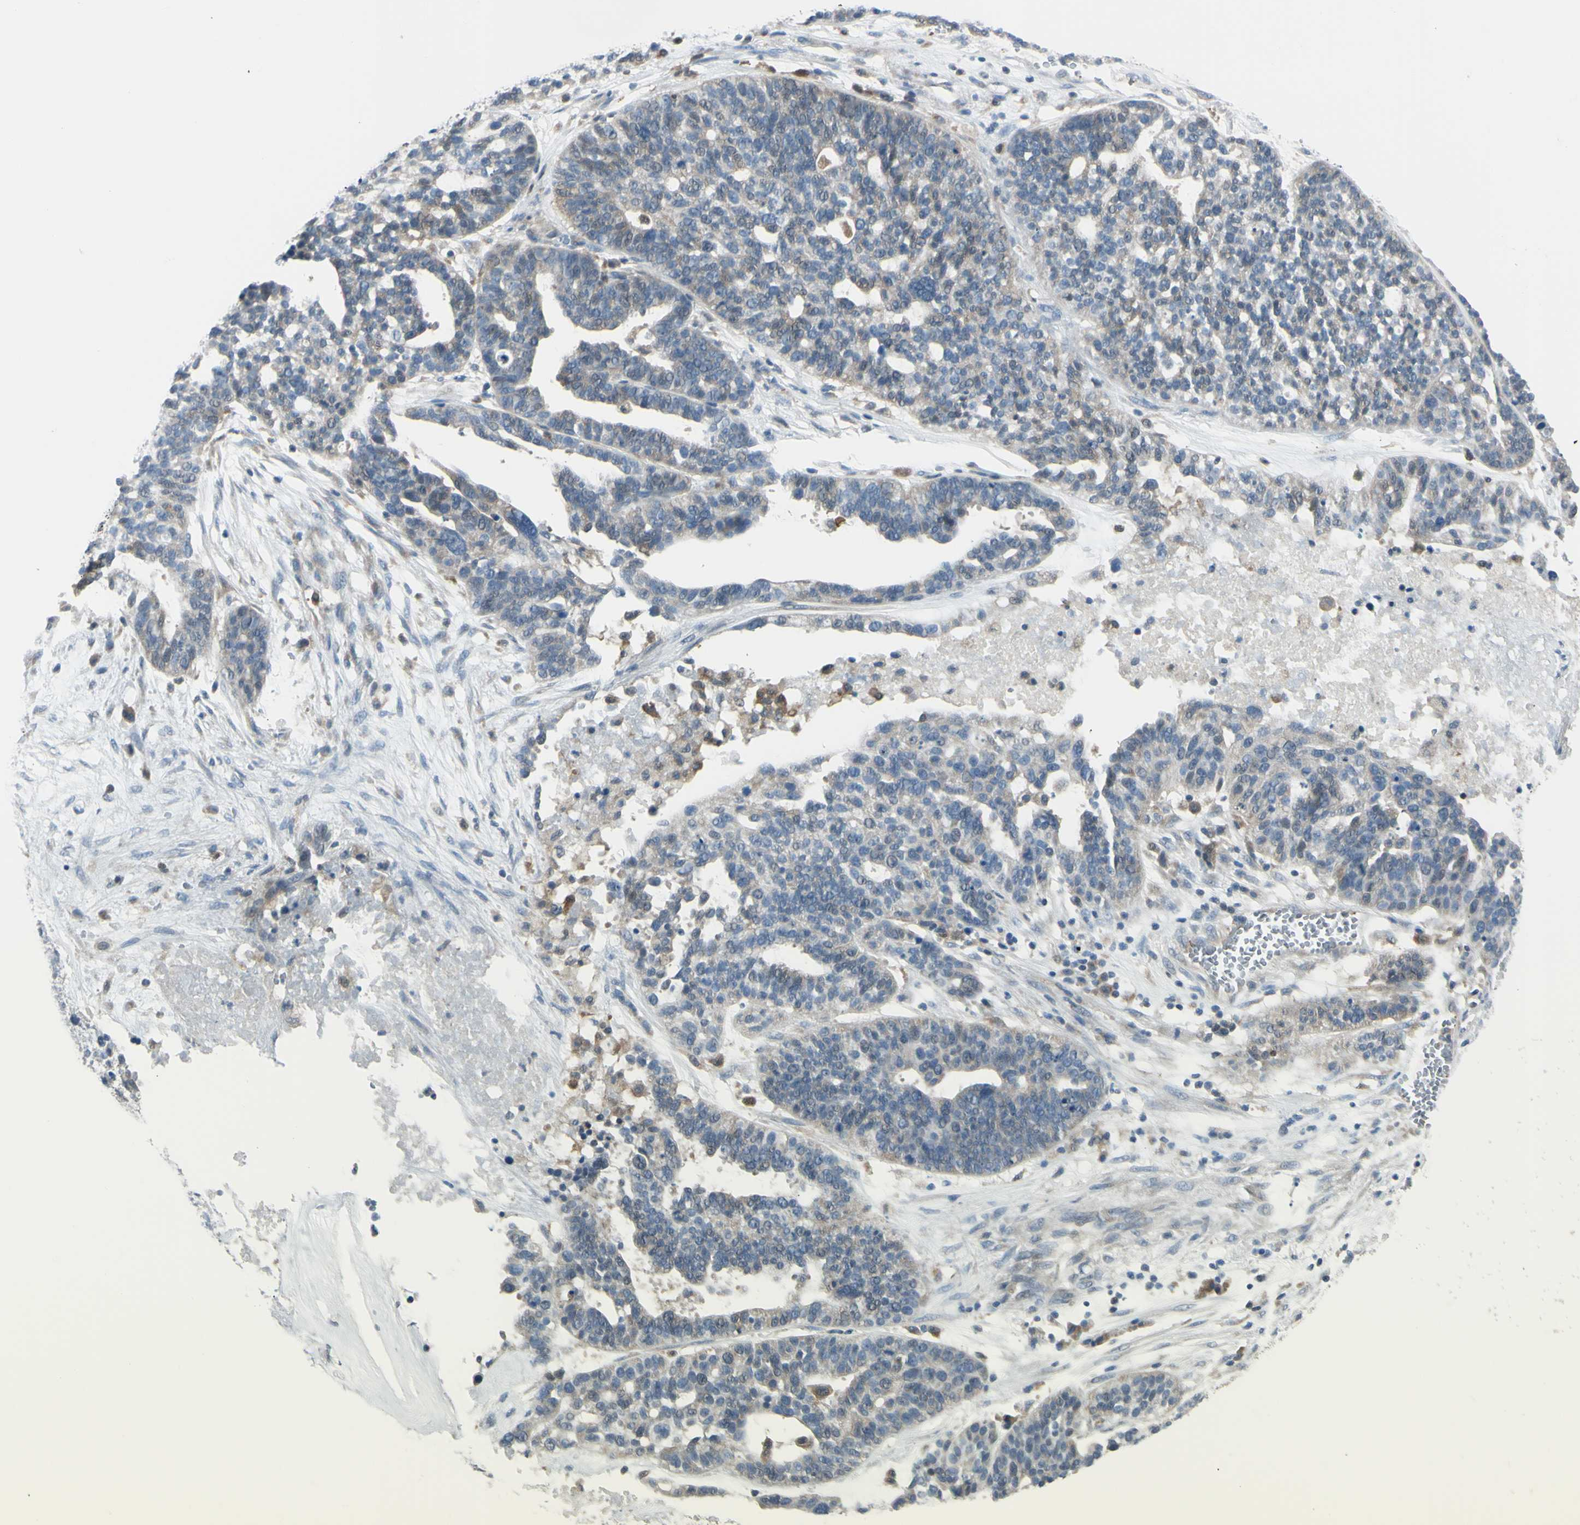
{"staining": {"intensity": "weak", "quantity": ">75%", "location": "cytoplasmic/membranous"}, "tissue": "ovarian cancer", "cell_type": "Tumor cells", "image_type": "cancer", "snomed": [{"axis": "morphology", "description": "Cystadenocarcinoma, serous, NOS"}, {"axis": "topography", "description": "Ovary"}], "caption": "Serous cystadenocarcinoma (ovarian) tissue exhibits weak cytoplasmic/membranous positivity in about >75% of tumor cells, visualized by immunohistochemistry. (DAB (3,3'-diaminobenzidine) IHC with brightfield microscopy, high magnification).", "gene": "CYRIB", "patient": {"sex": "female", "age": 59}}